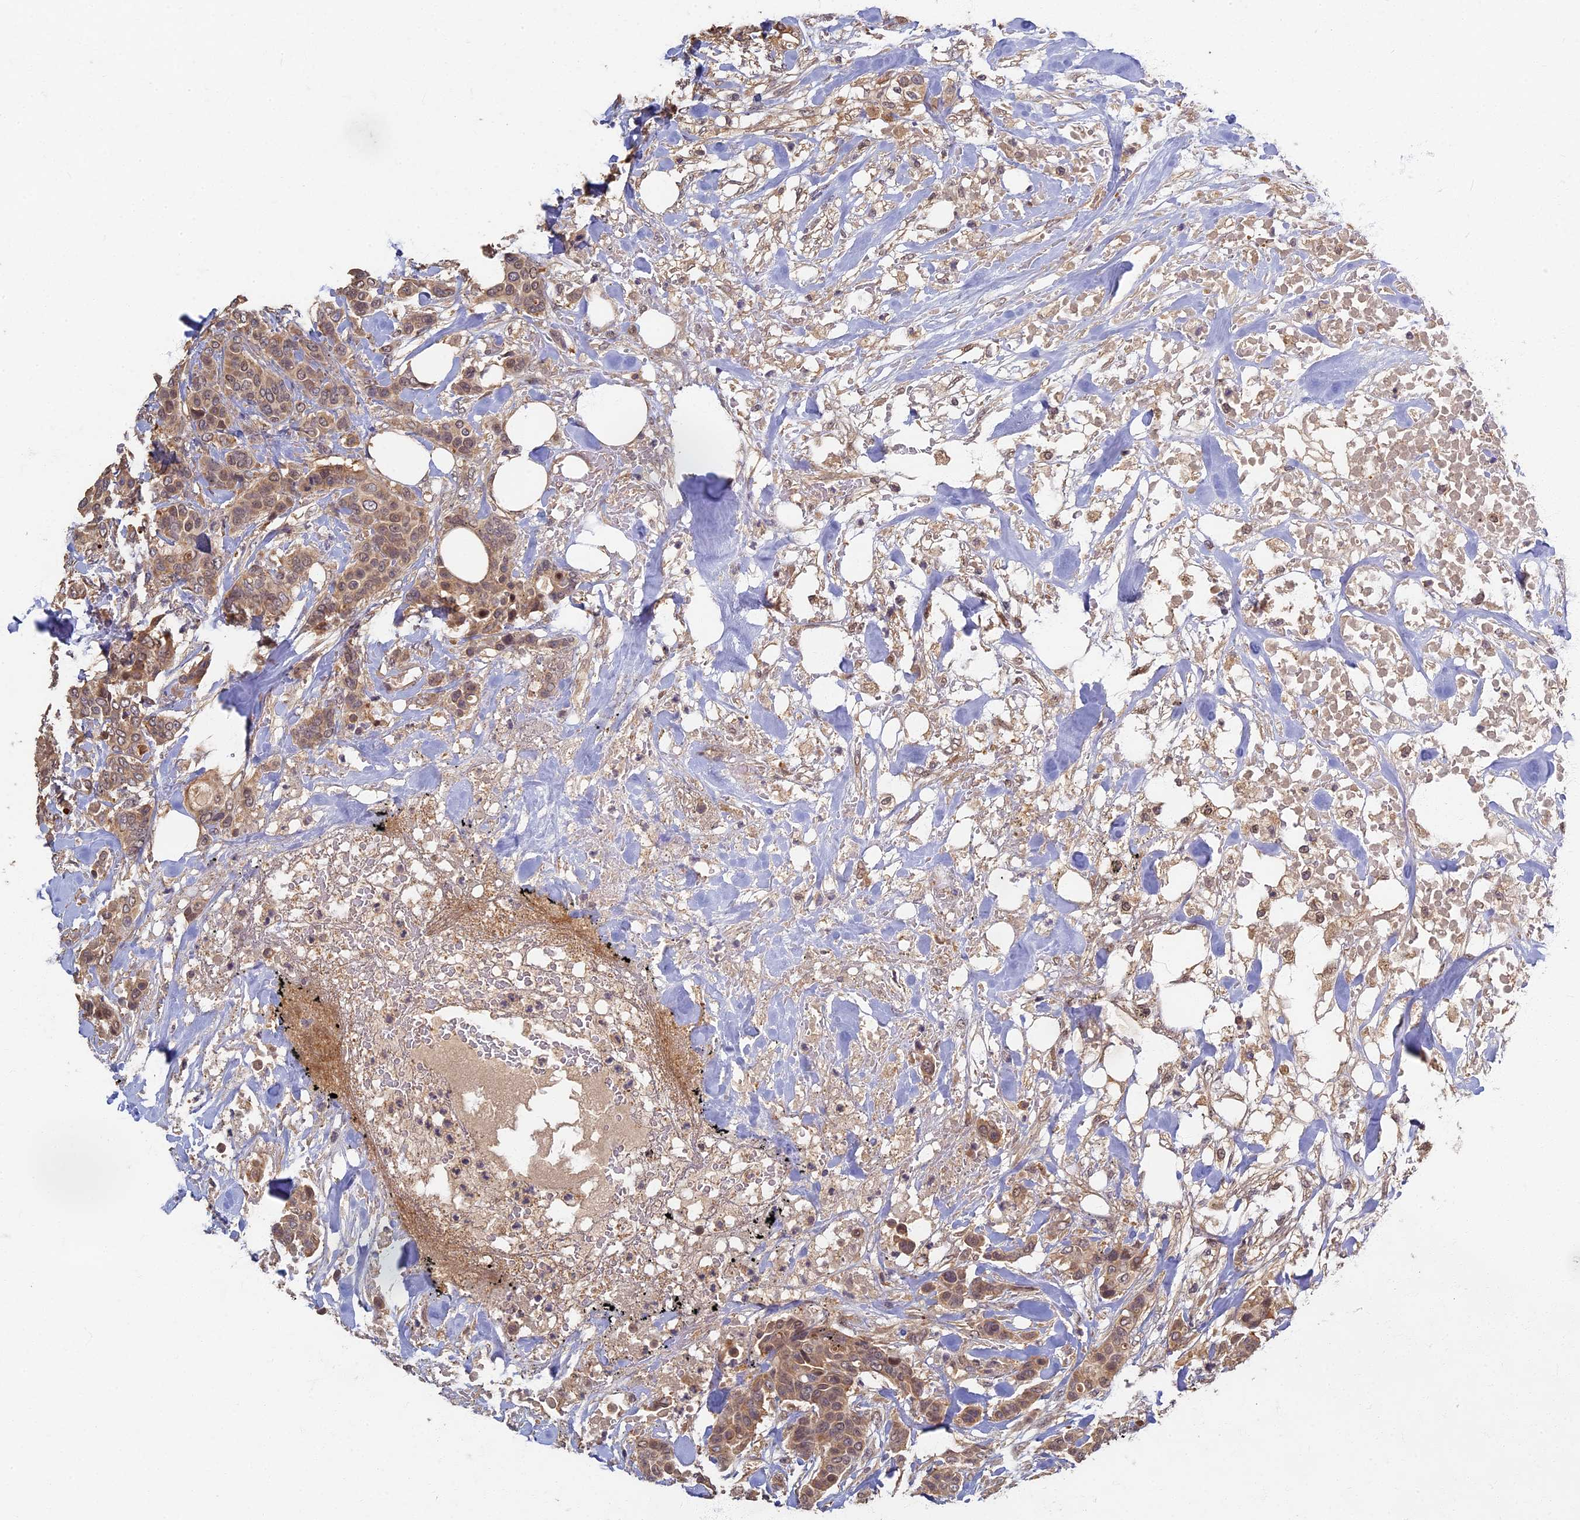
{"staining": {"intensity": "weak", "quantity": ">75%", "location": "cytoplasmic/membranous,nuclear"}, "tissue": "breast cancer", "cell_type": "Tumor cells", "image_type": "cancer", "snomed": [{"axis": "morphology", "description": "Lobular carcinoma"}, {"axis": "topography", "description": "Breast"}], "caption": "Weak cytoplasmic/membranous and nuclear expression for a protein is identified in about >75% of tumor cells of breast cancer using immunohistochemistry (IHC).", "gene": "RSPH3", "patient": {"sex": "female", "age": 51}}